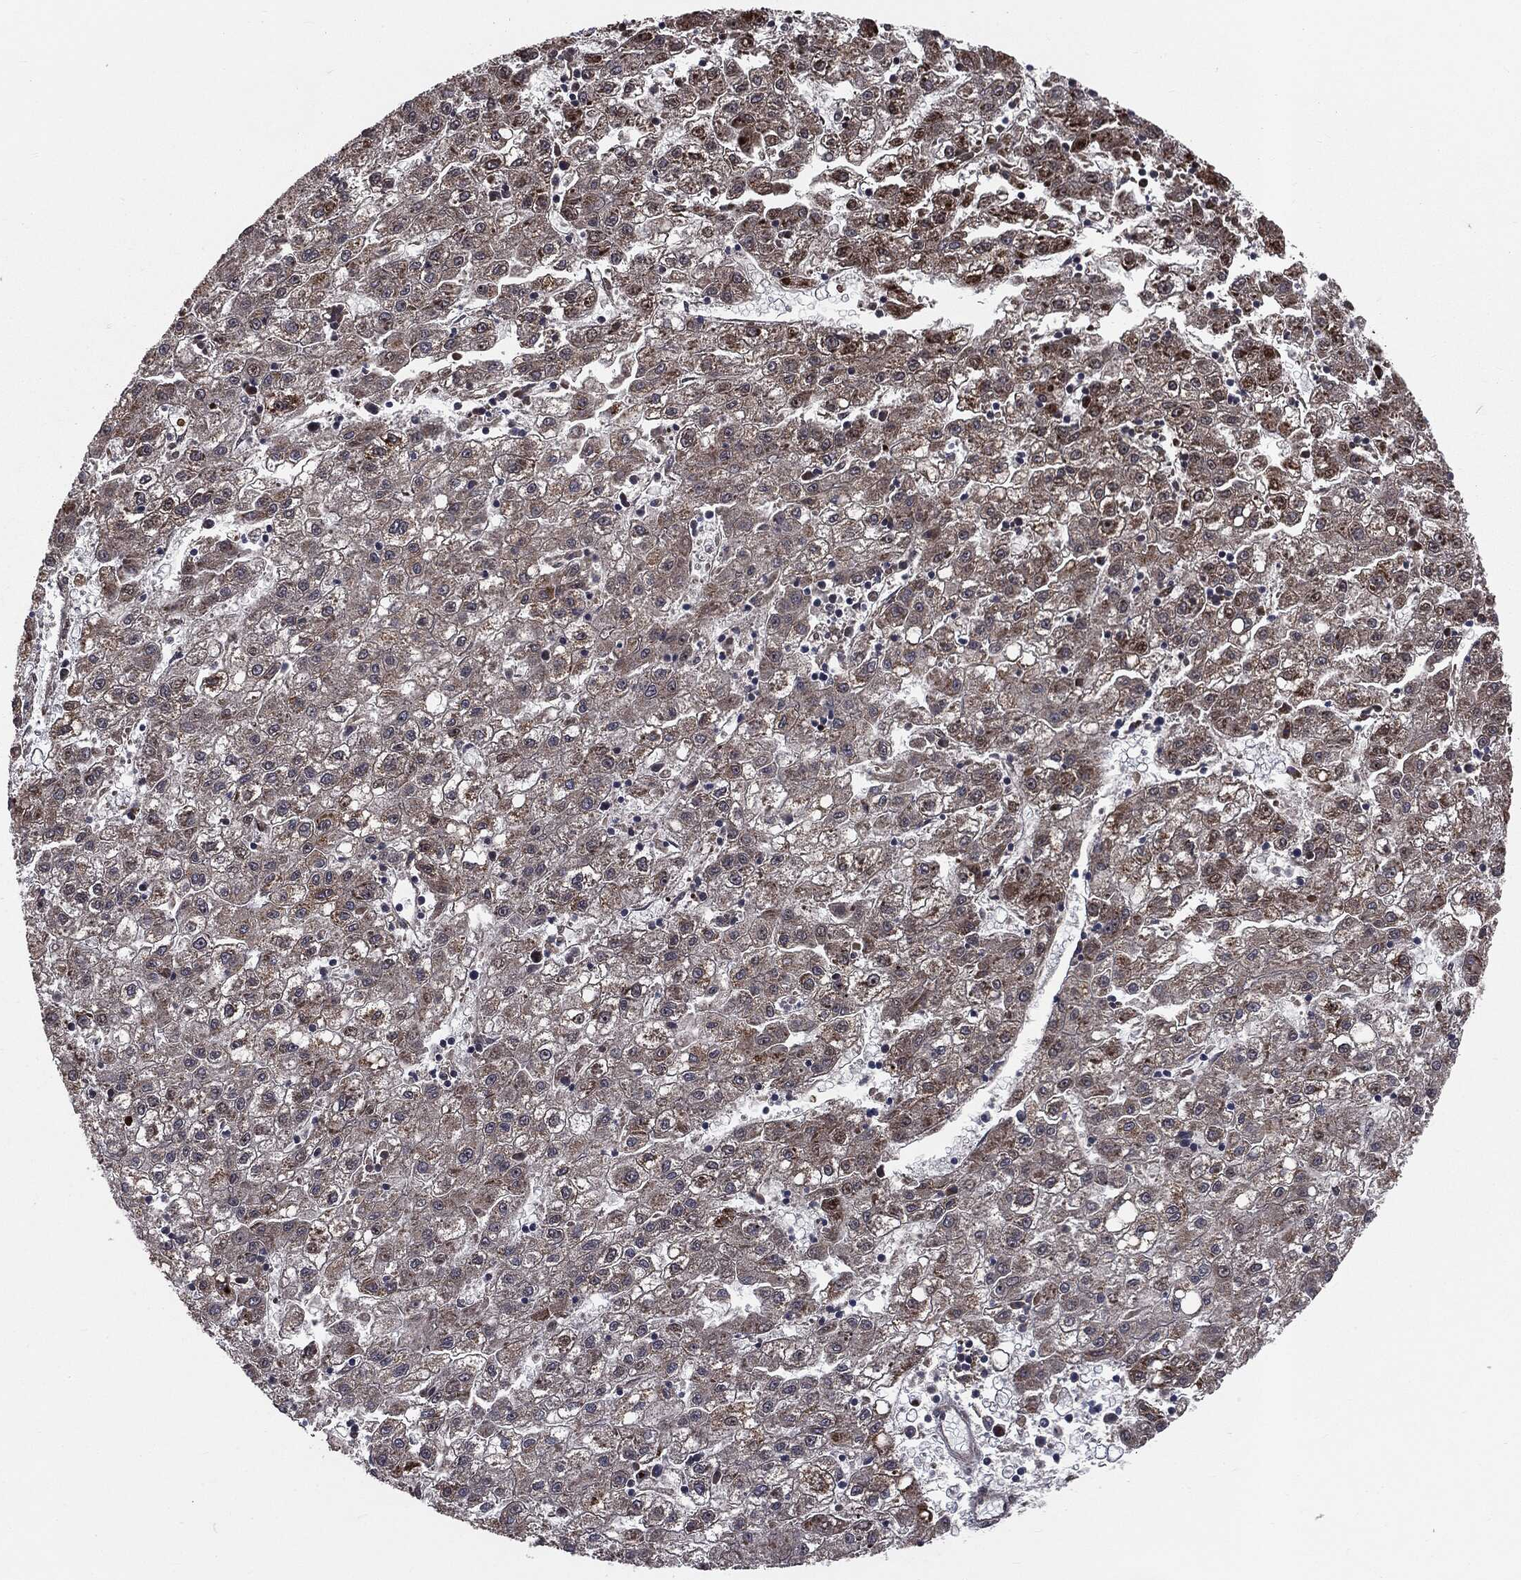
{"staining": {"intensity": "moderate", "quantity": "25%-75%", "location": "cytoplasmic/membranous"}, "tissue": "liver cancer", "cell_type": "Tumor cells", "image_type": "cancer", "snomed": [{"axis": "morphology", "description": "Carcinoma, Hepatocellular, NOS"}, {"axis": "topography", "description": "Liver"}], "caption": "Protein expression analysis of liver cancer displays moderate cytoplasmic/membranous expression in about 25%-75% of tumor cells.", "gene": "SMAD4", "patient": {"sex": "male", "age": 72}}